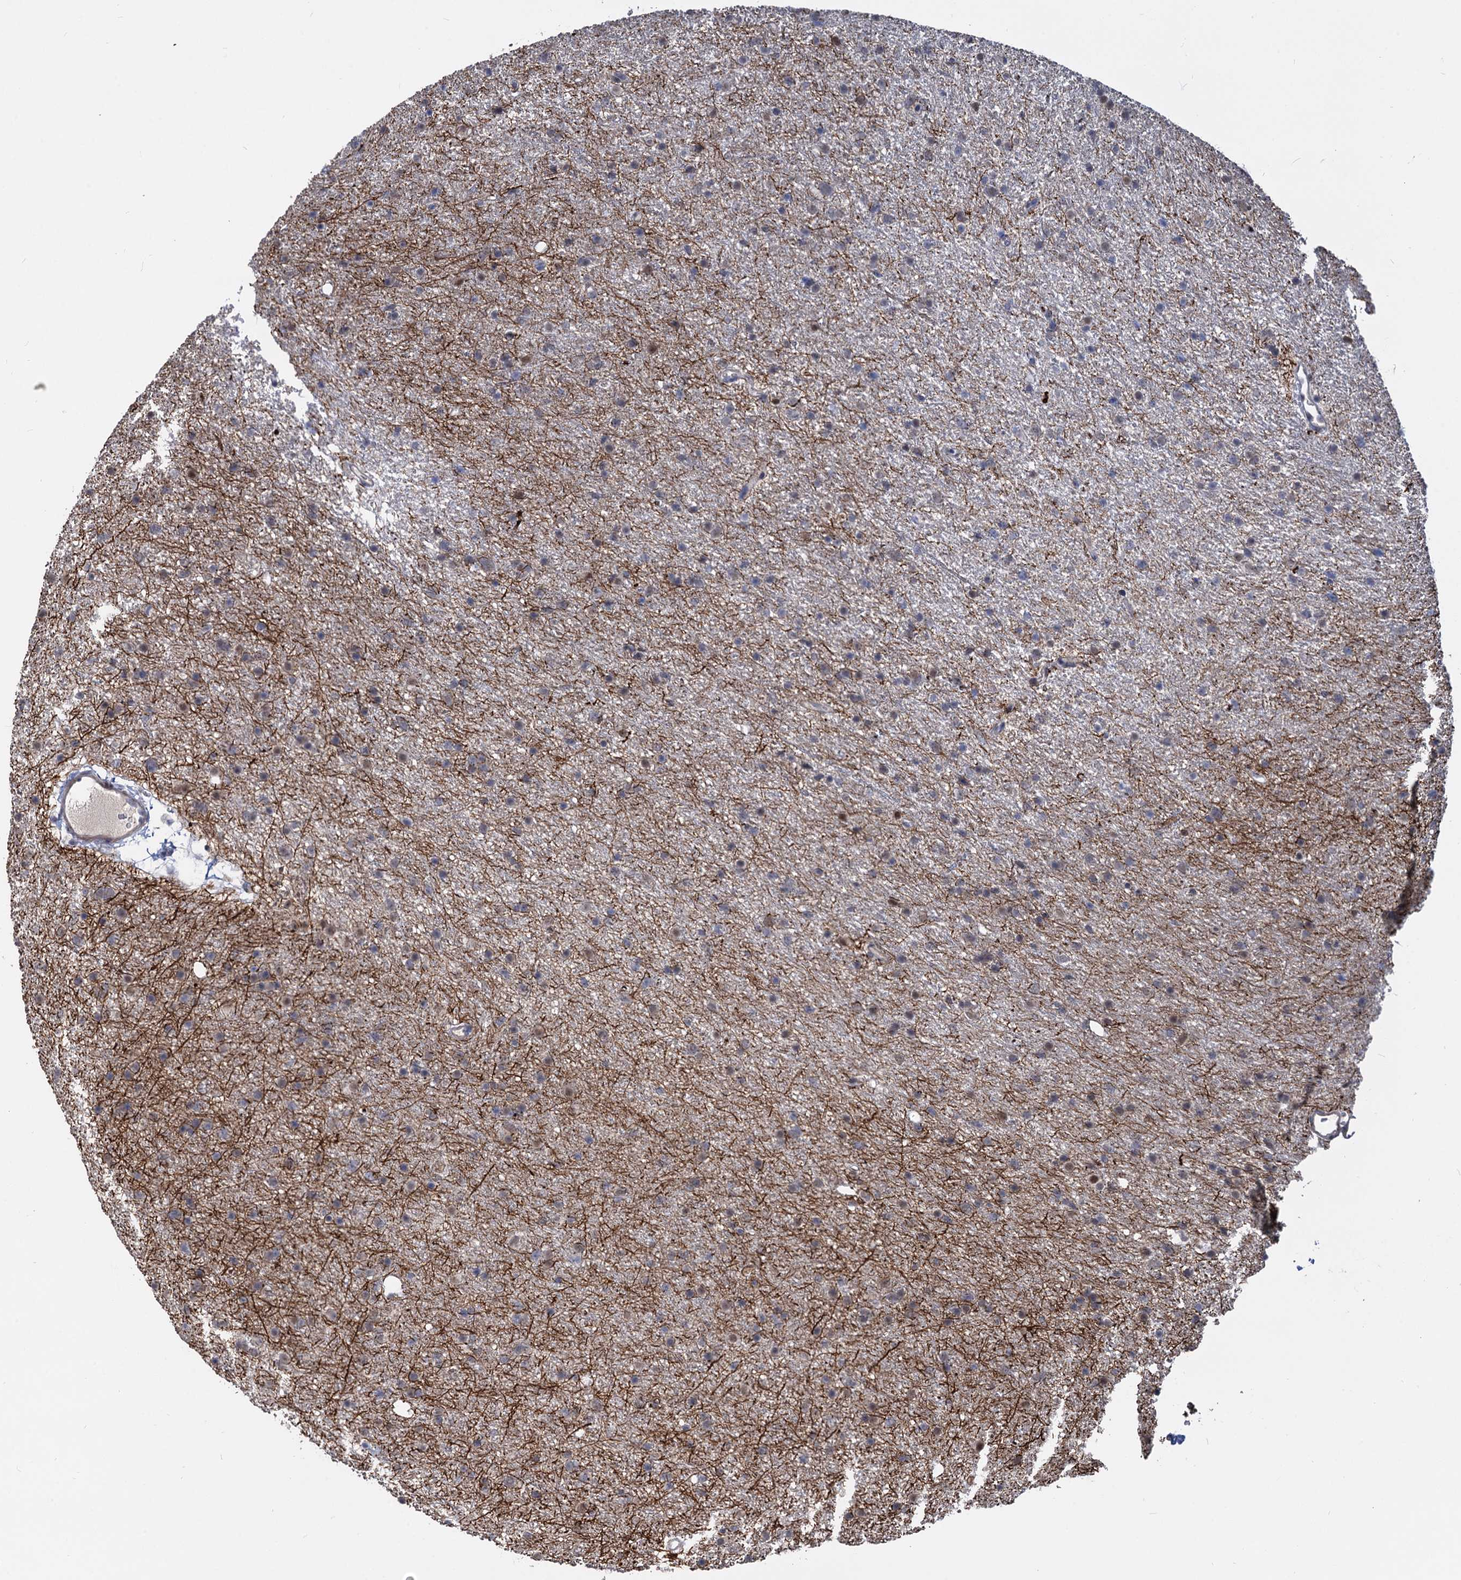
{"staining": {"intensity": "weak", "quantity": "25%-75%", "location": "cytoplasmic/membranous,nuclear"}, "tissue": "glioma", "cell_type": "Tumor cells", "image_type": "cancer", "snomed": [{"axis": "morphology", "description": "Glioma, malignant, Low grade"}, {"axis": "topography", "description": "Cerebral cortex"}], "caption": "A brown stain labels weak cytoplasmic/membranous and nuclear expression of a protein in low-grade glioma (malignant) tumor cells.", "gene": "PSMD4", "patient": {"sex": "female", "age": 39}}